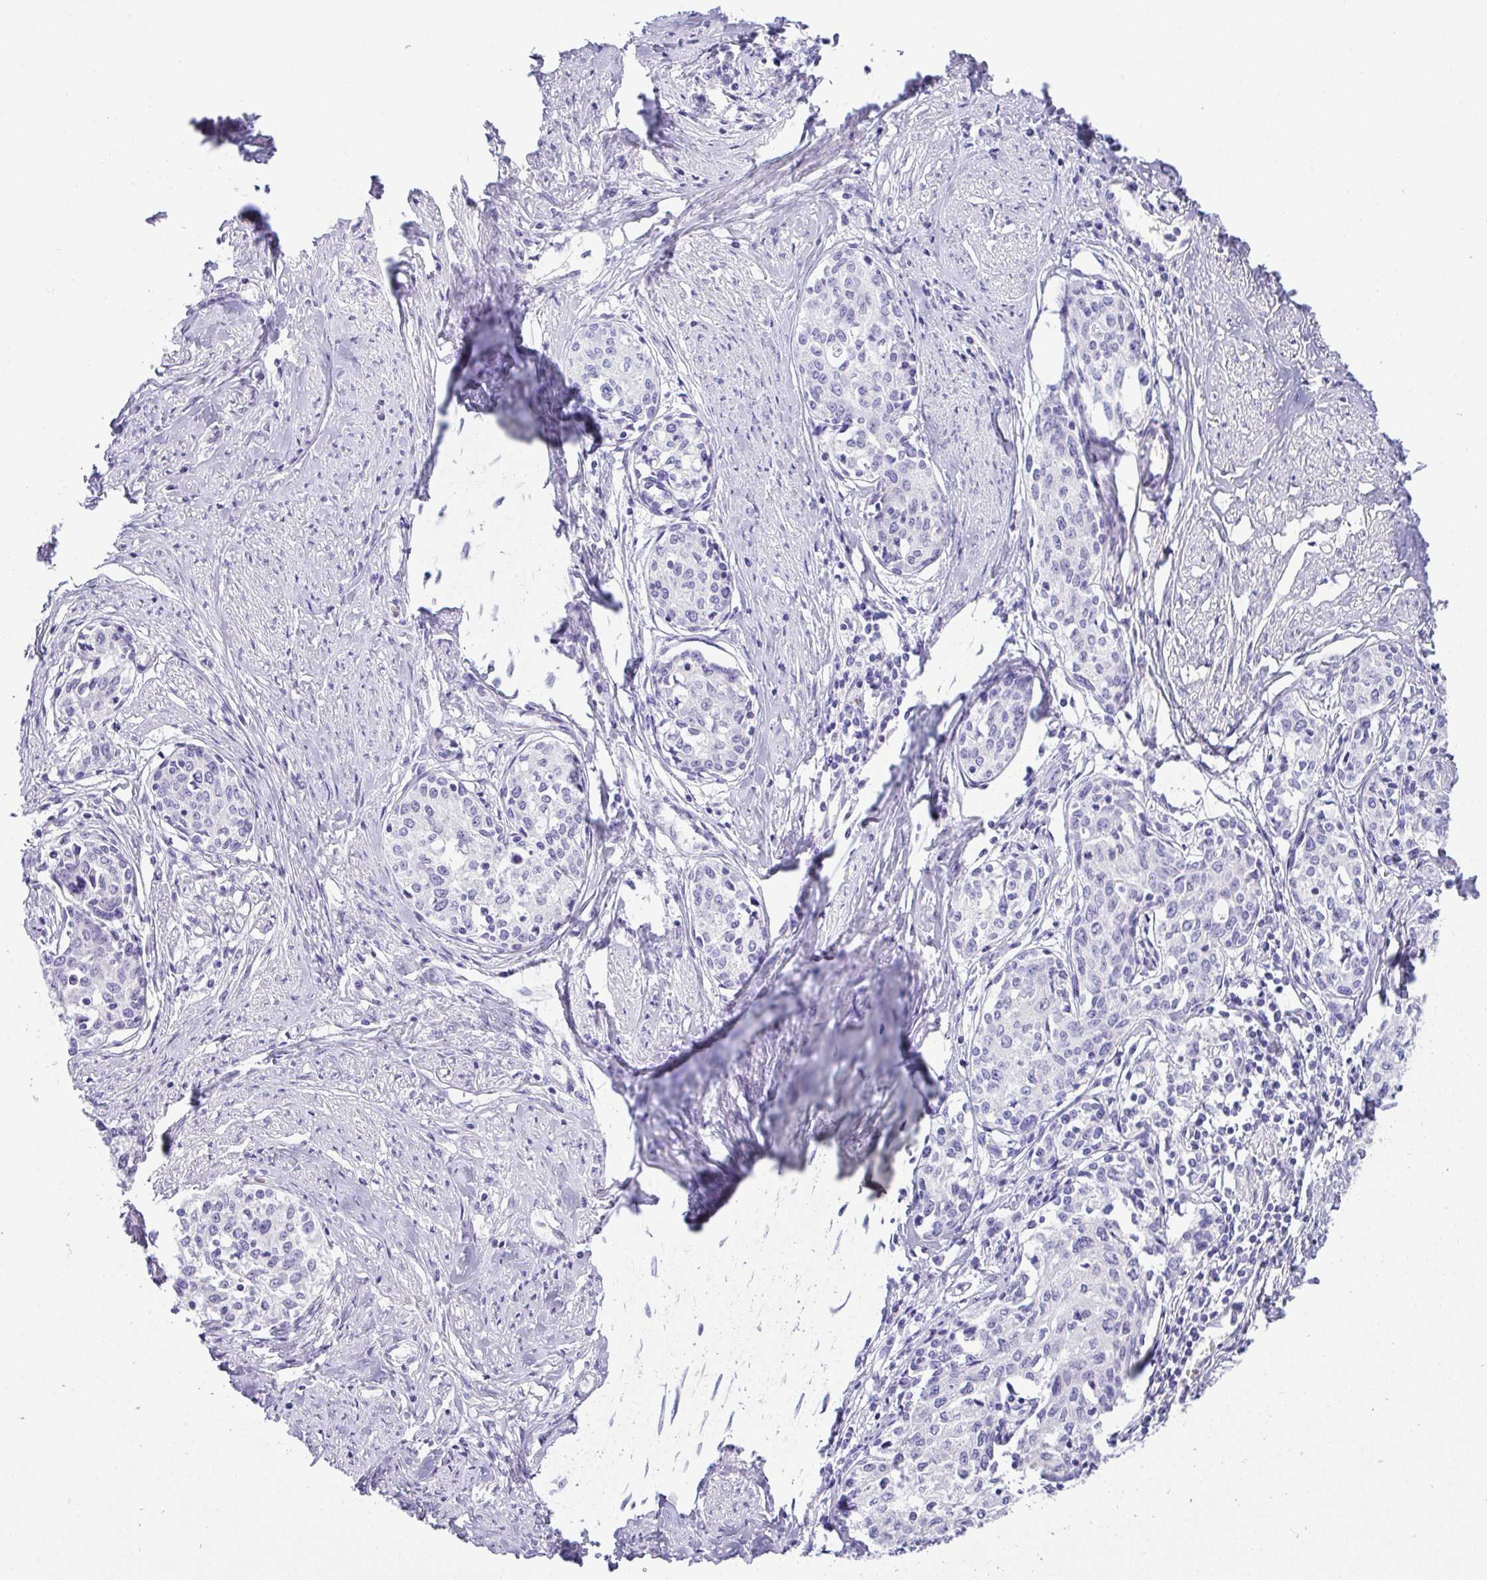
{"staining": {"intensity": "negative", "quantity": "none", "location": "none"}, "tissue": "cervical cancer", "cell_type": "Tumor cells", "image_type": "cancer", "snomed": [{"axis": "morphology", "description": "Squamous cell carcinoma, NOS"}, {"axis": "morphology", "description": "Adenocarcinoma, NOS"}, {"axis": "topography", "description": "Cervix"}], "caption": "Image shows no protein staining in tumor cells of squamous cell carcinoma (cervical) tissue.", "gene": "ZG16", "patient": {"sex": "female", "age": 52}}